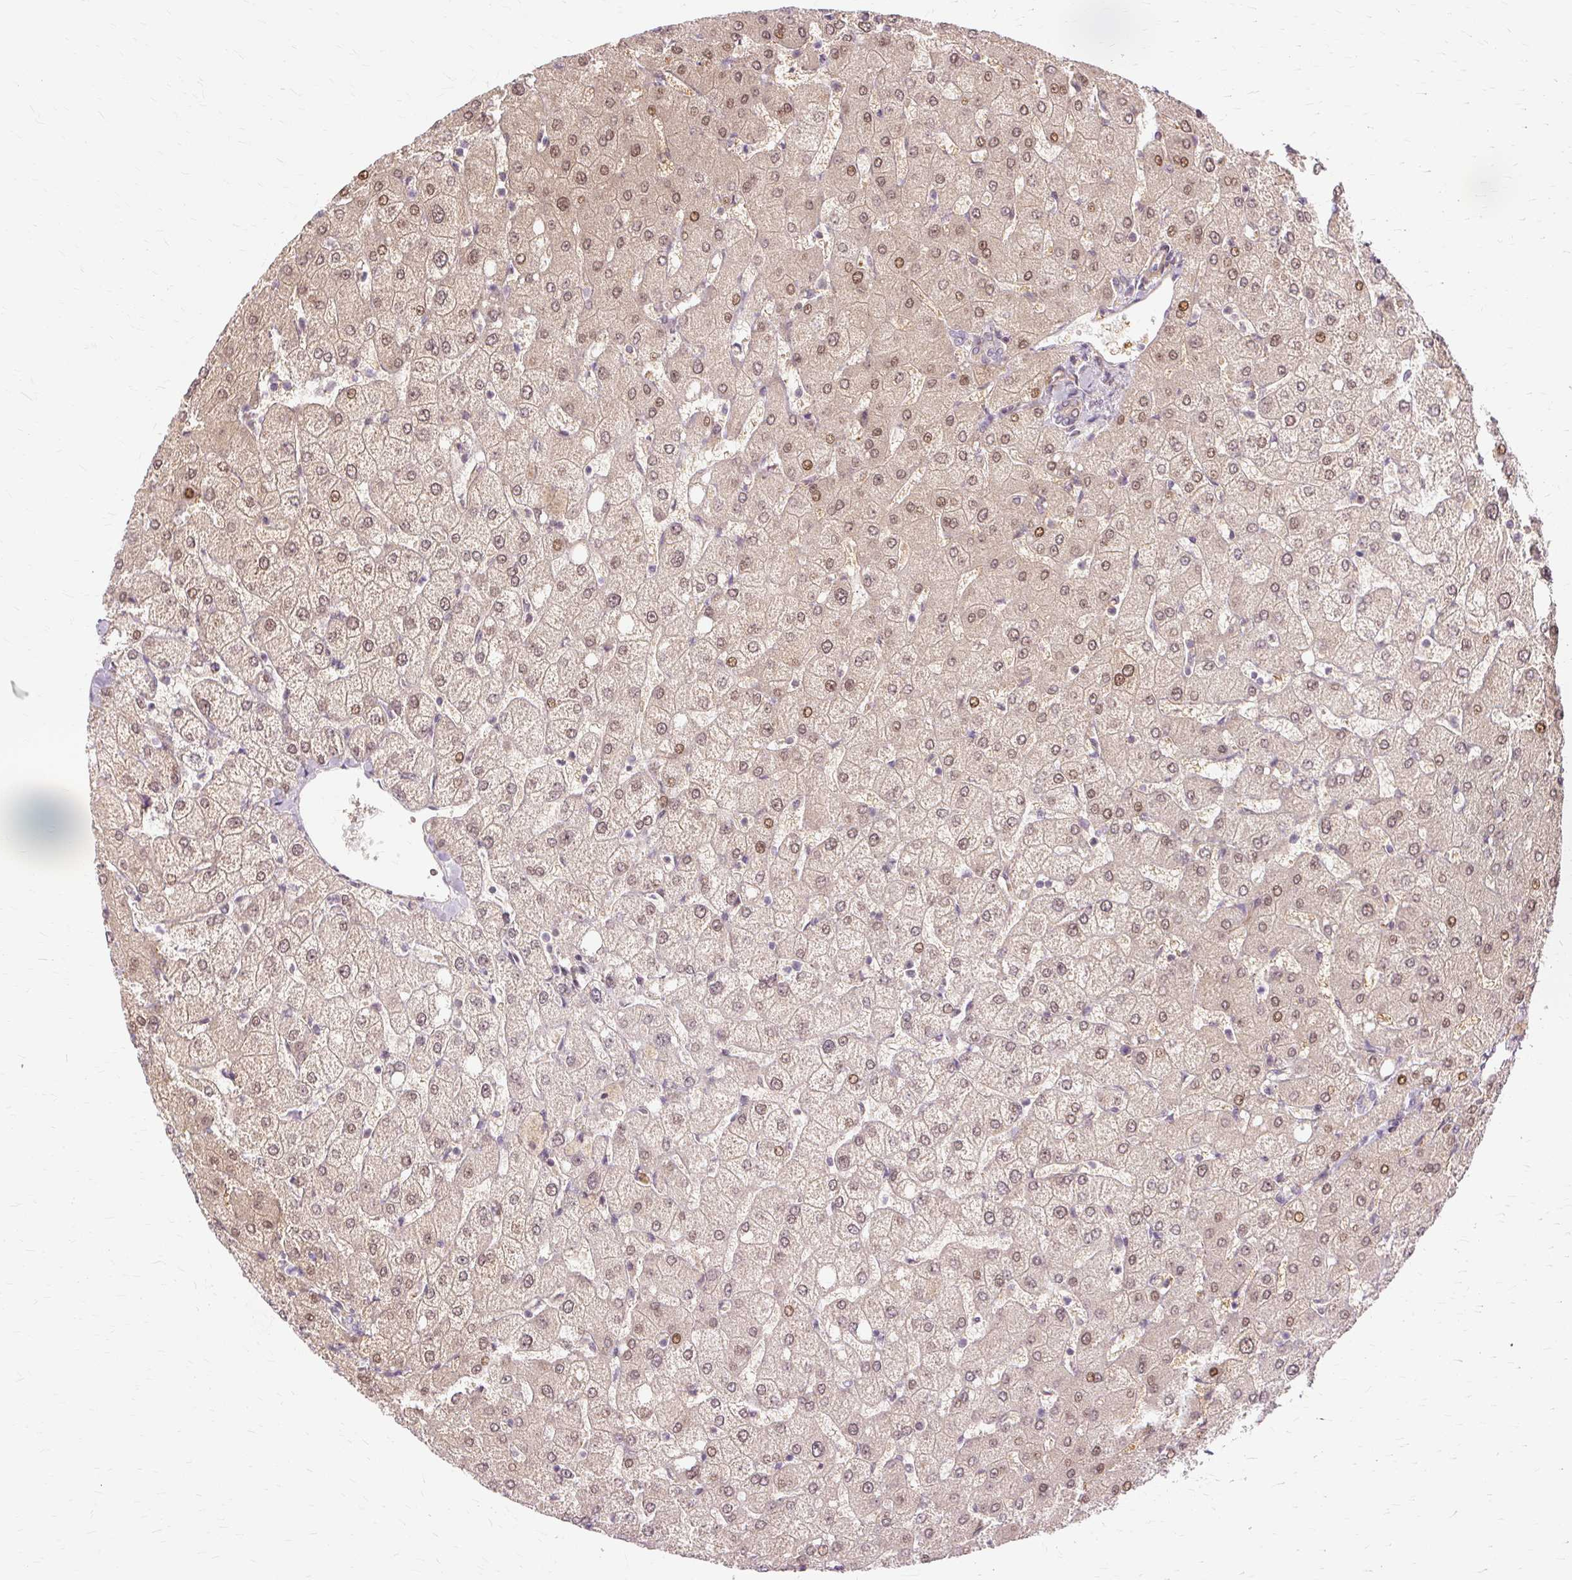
{"staining": {"intensity": "weak", "quantity": "<25%", "location": "nuclear"}, "tissue": "liver", "cell_type": "Cholangiocytes", "image_type": "normal", "snomed": [{"axis": "morphology", "description": "Normal tissue, NOS"}, {"axis": "topography", "description": "Liver"}], "caption": "IHC photomicrograph of normal liver: liver stained with DAB (3,3'-diaminobenzidine) shows no significant protein positivity in cholangiocytes.", "gene": "MMACHC", "patient": {"sex": "female", "age": 54}}